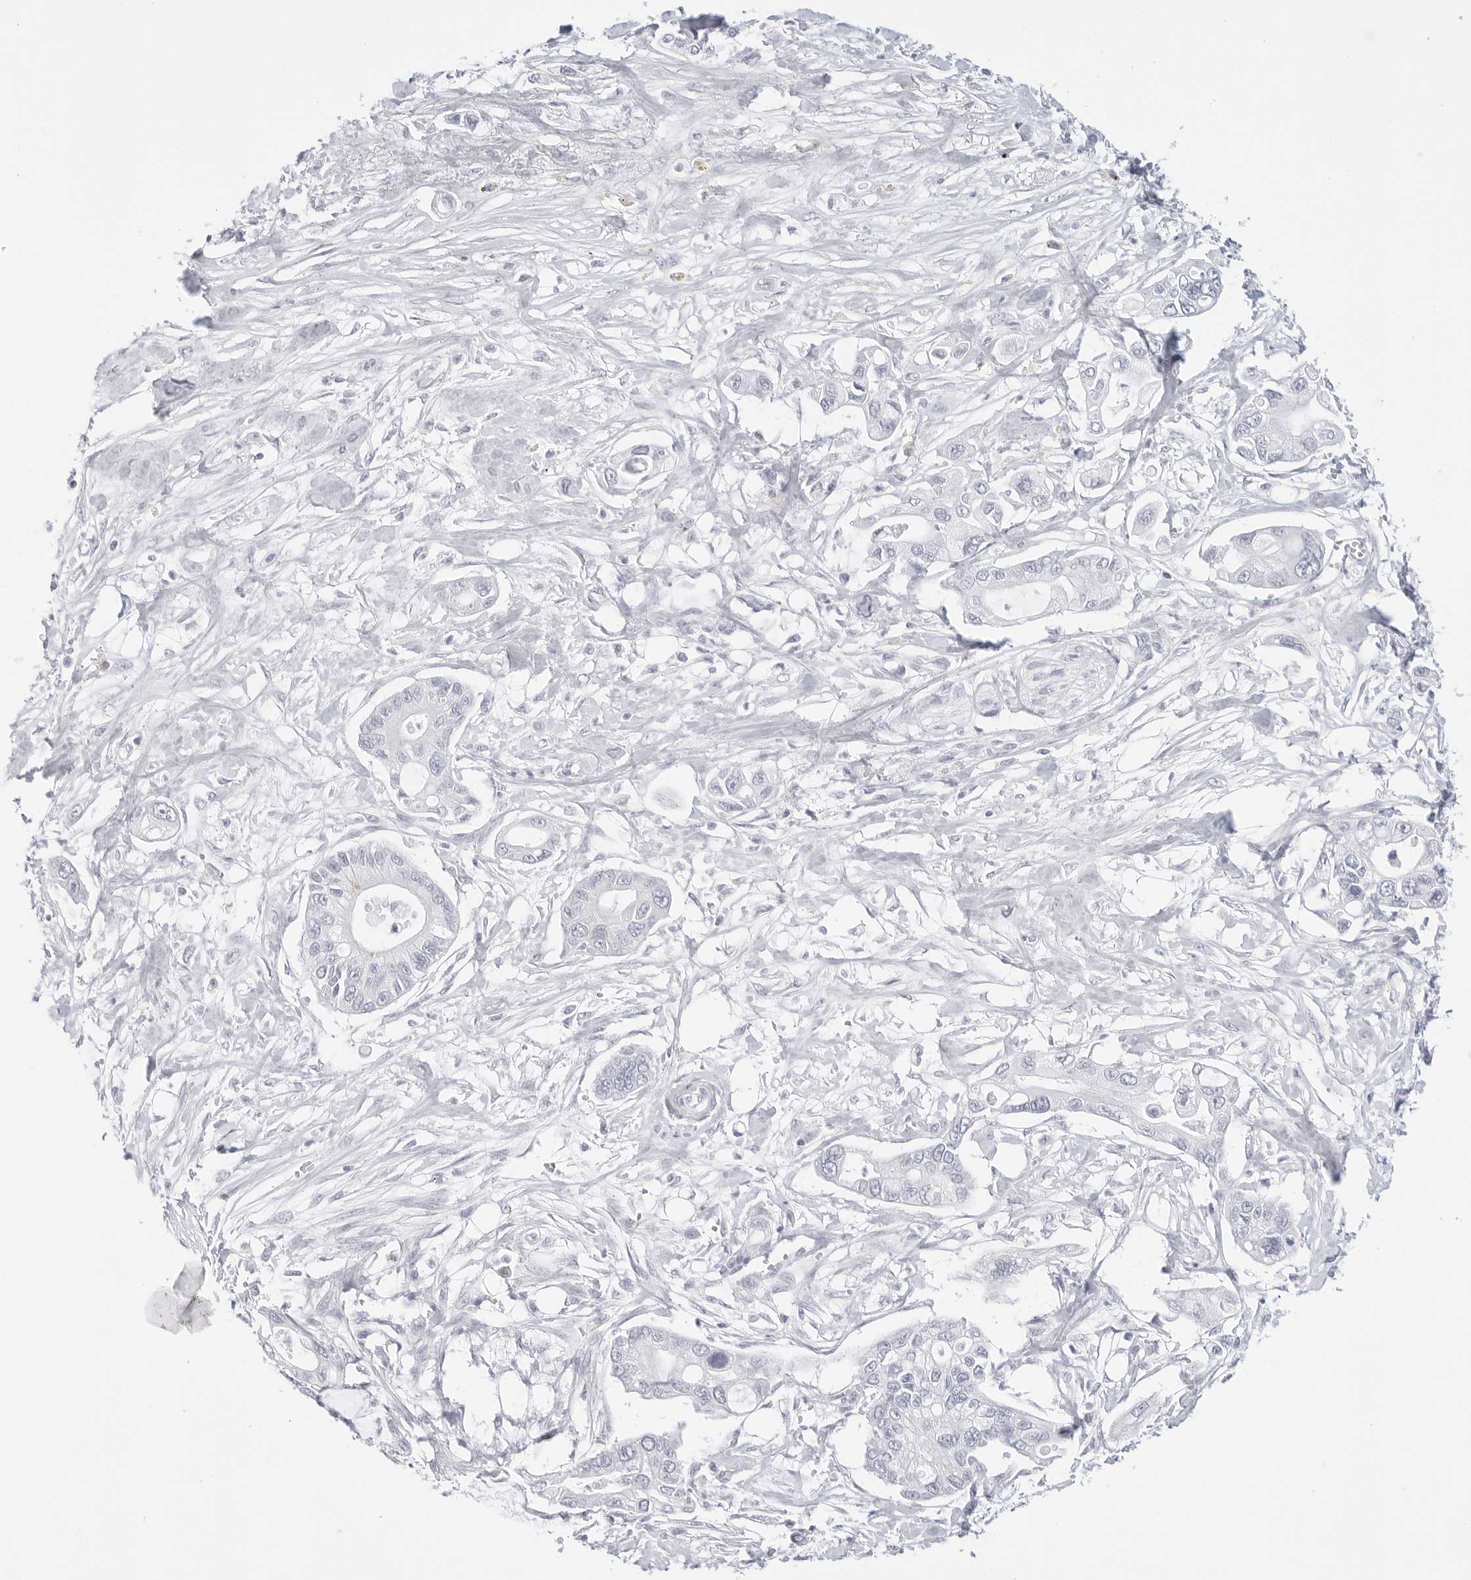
{"staining": {"intensity": "negative", "quantity": "none", "location": "none"}, "tissue": "pancreatic cancer", "cell_type": "Tumor cells", "image_type": "cancer", "snomed": [{"axis": "morphology", "description": "Adenocarcinoma, NOS"}, {"axis": "topography", "description": "Pancreas"}], "caption": "Human pancreatic cancer (adenocarcinoma) stained for a protein using immunohistochemistry (IHC) displays no expression in tumor cells.", "gene": "HMGCS2", "patient": {"sex": "male", "age": 68}}